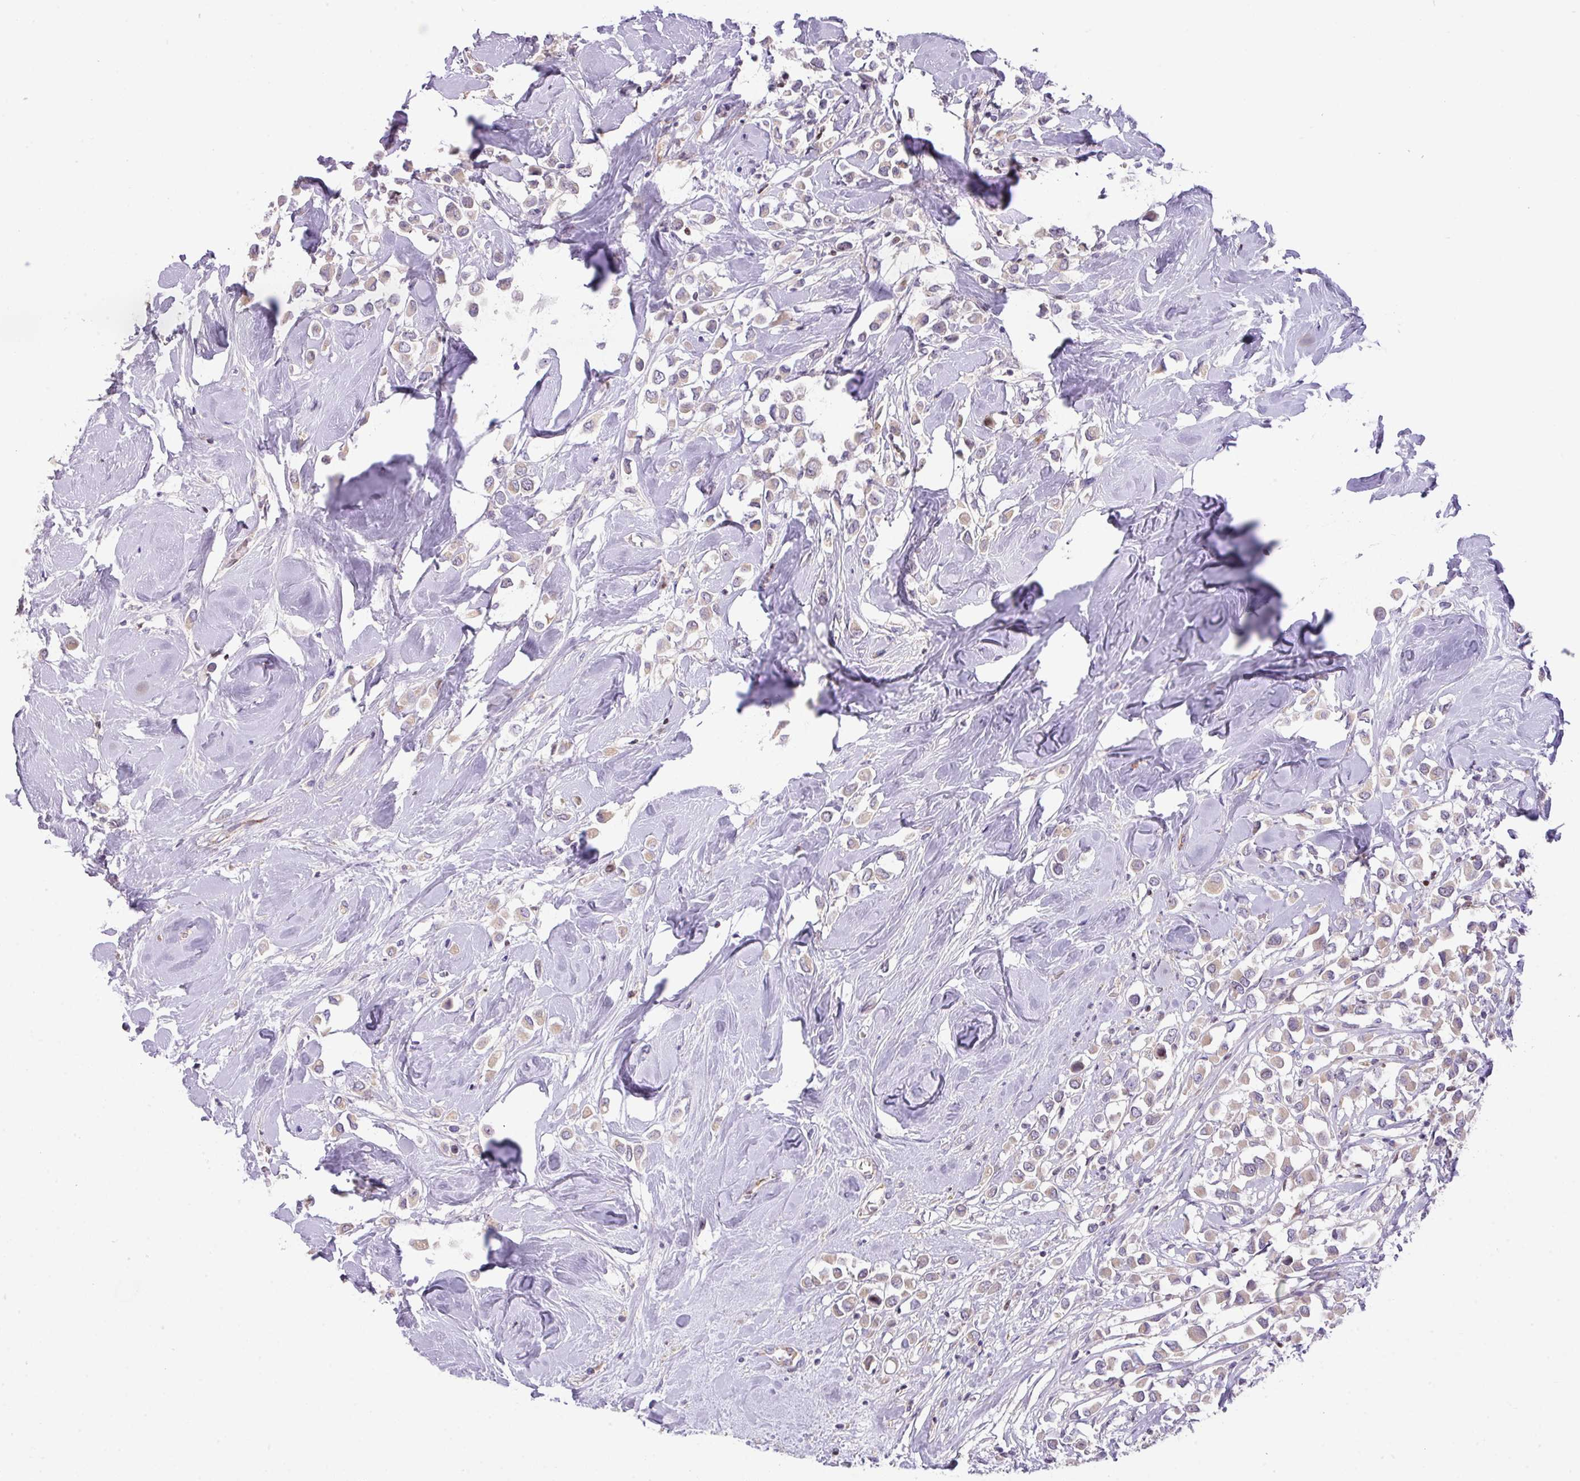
{"staining": {"intensity": "negative", "quantity": "none", "location": "none"}, "tissue": "breast cancer", "cell_type": "Tumor cells", "image_type": "cancer", "snomed": [{"axis": "morphology", "description": "Duct carcinoma"}, {"axis": "topography", "description": "Breast"}], "caption": "This is an immunohistochemistry (IHC) photomicrograph of human breast cancer (invasive ductal carcinoma). There is no positivity in tumor cells.", "gene": "ZNF394", "patient": {"sex": "female", "age": 61}}